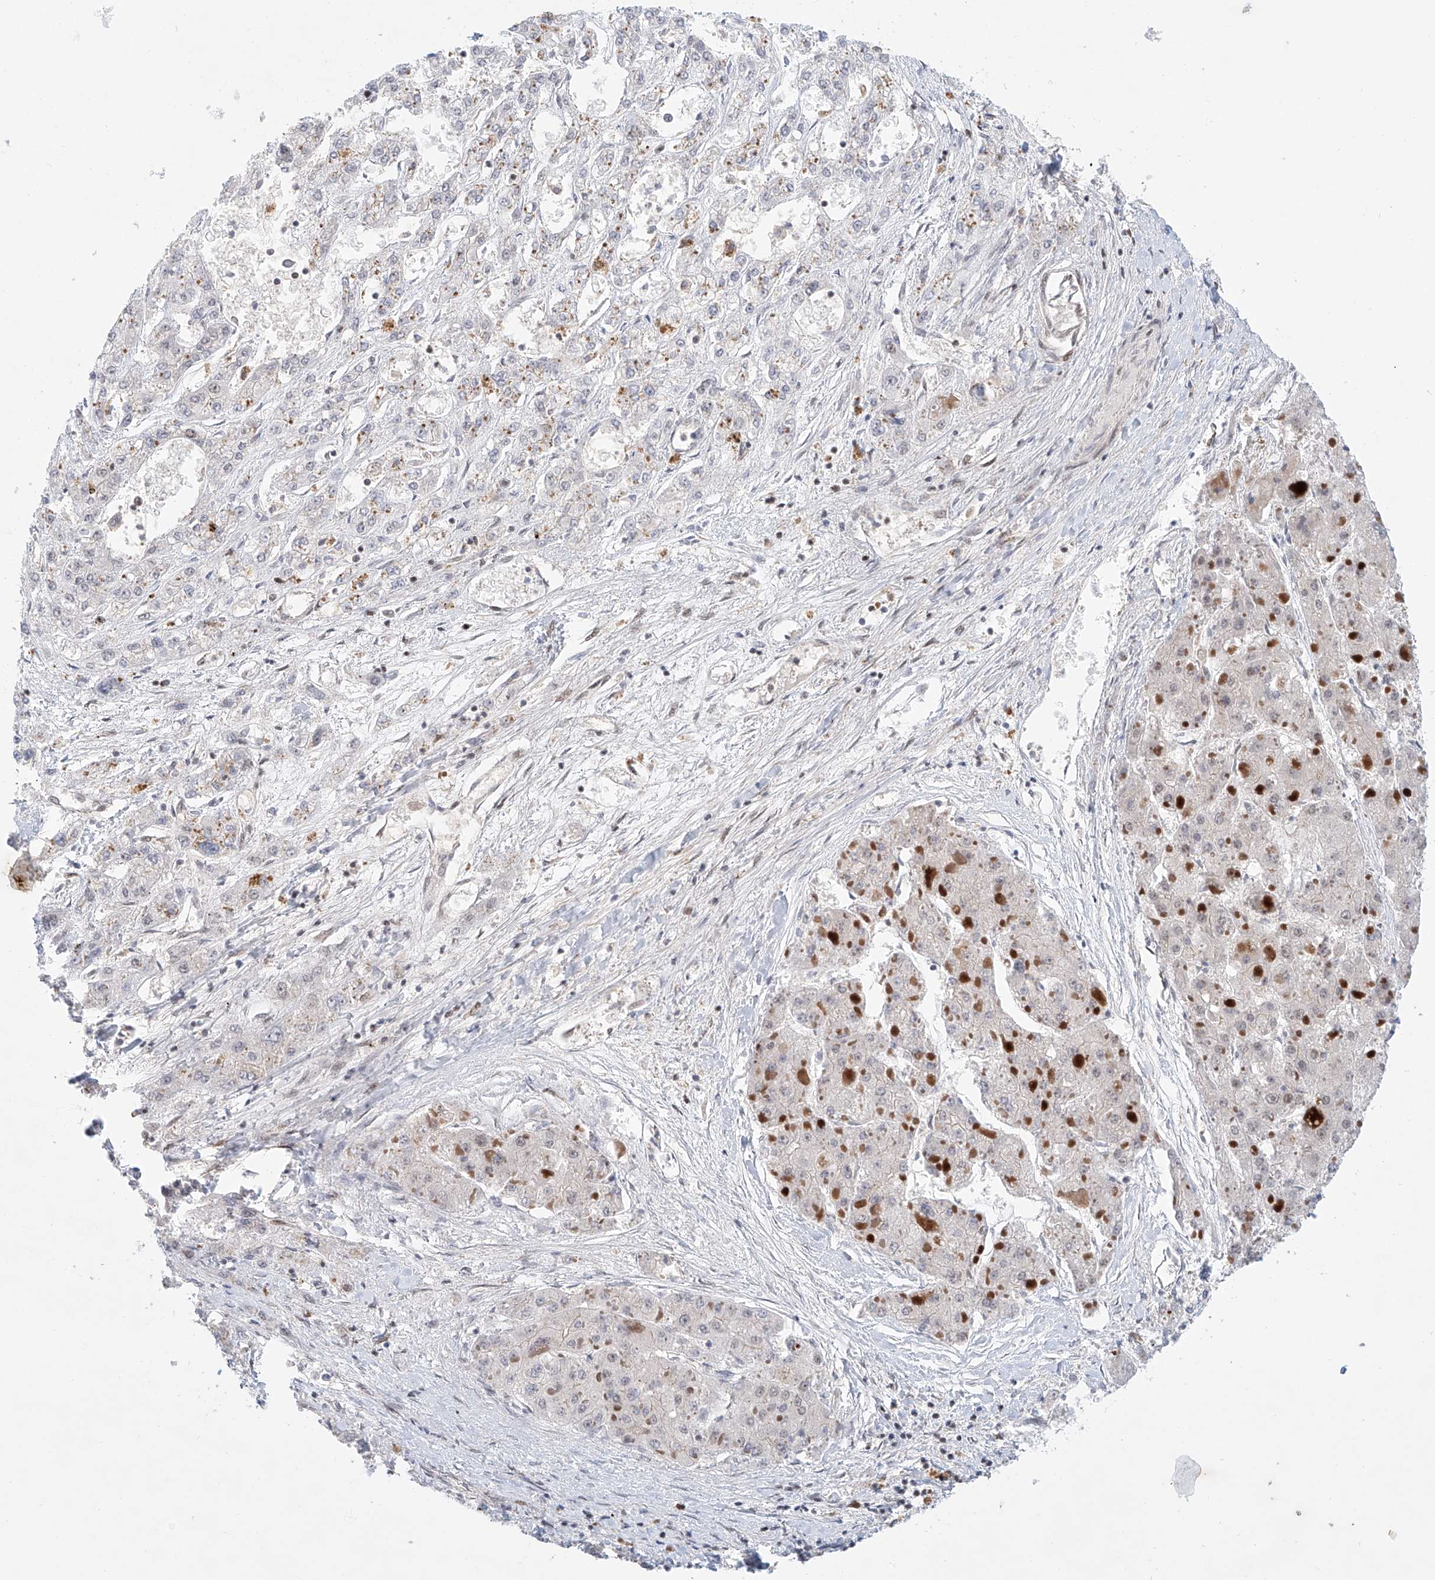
{"staining": {"intensity": "negative", "quantity": "none", "location": "none"}, "tissue": "liver cancer", "cell_type": "Tumor cells", "image_type": "cancer", "snomed": [{"axis": "morphology", "description": "Carcinoma, Hepatocellular, NOS"}, {"axis": "topography", "description": "Liver"}], "caption": "High power microscopy image of an immunohistochemistry (IHC) photomicrograph of liver cancer (hepatocellular carcinoma), revealing no significant expression in tumor cells. (DAB immunohistochemistry (IHC) with hematoxylin counter stain).", "gene": "ZNF470", "patient": {"sex": "female", "age": 73}}